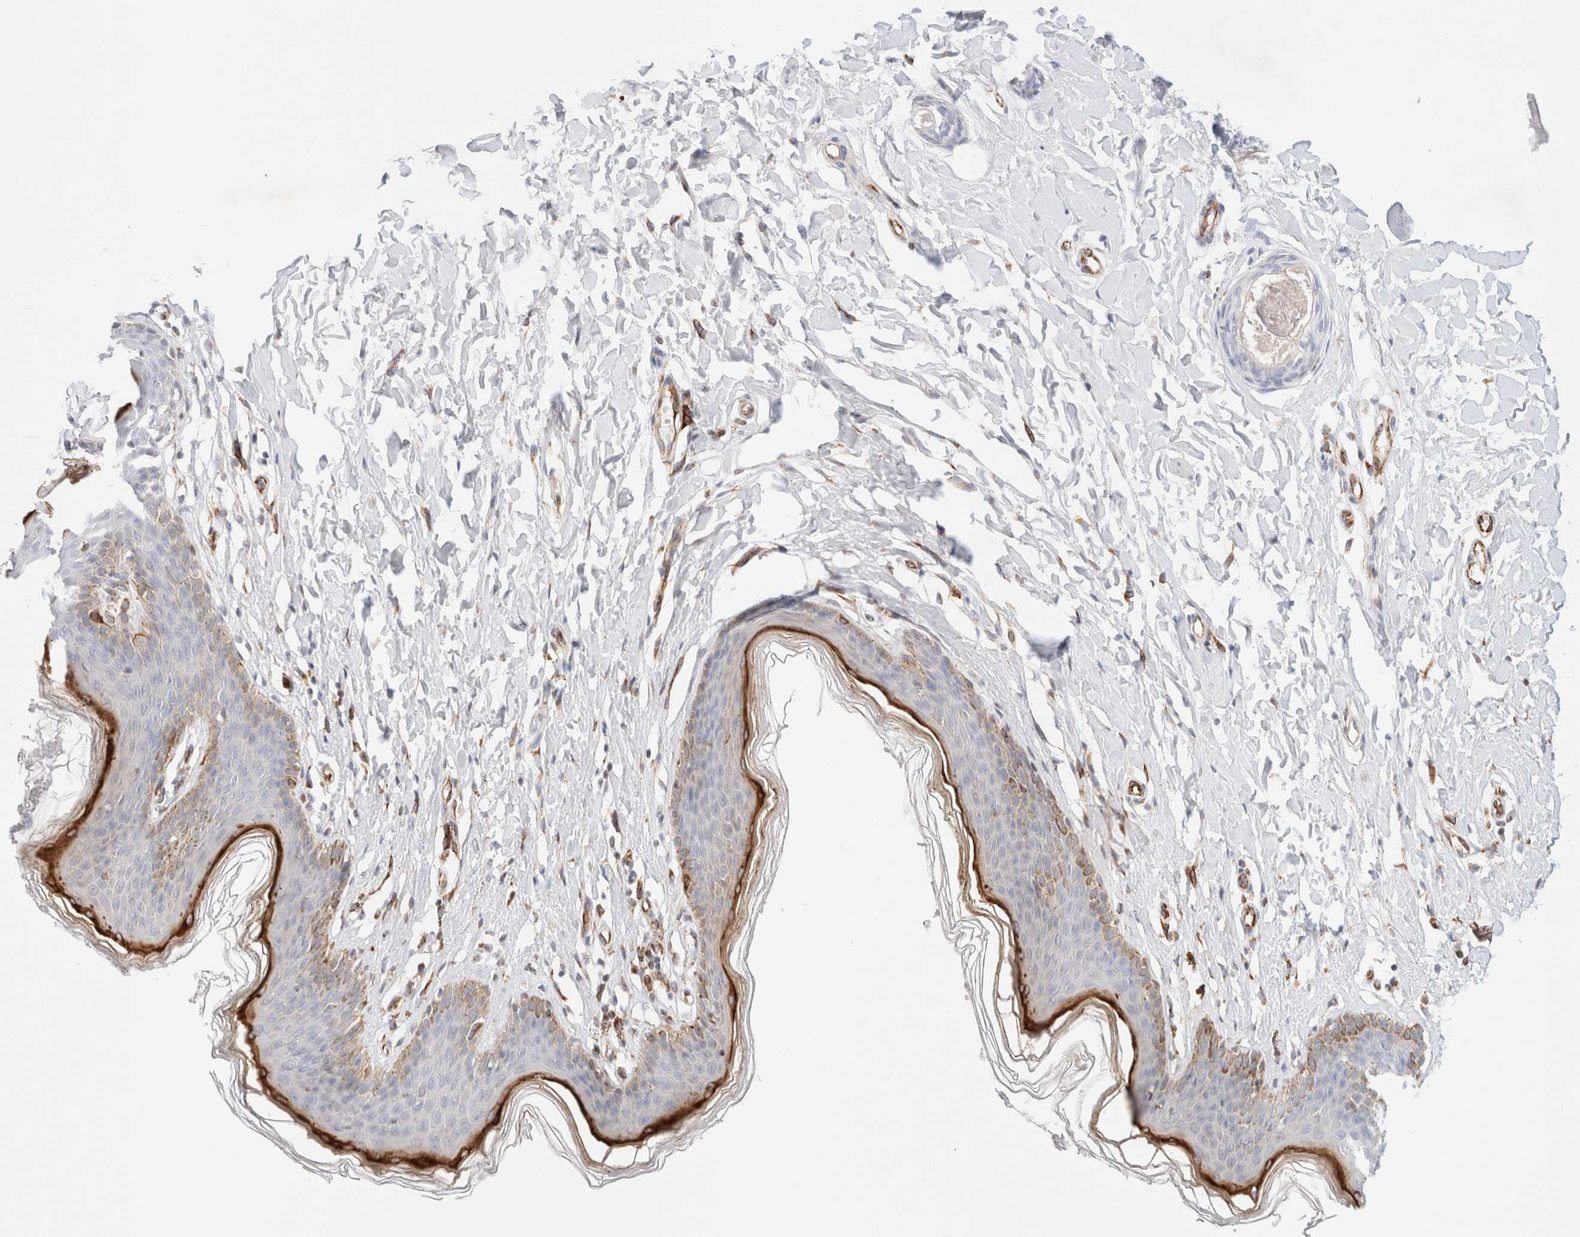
{"staining": {"intensity": "moderate", "quantity": "<25%", "location": "cytoplasmic/membranous"}, "tissue": "skin", "cell_type": "Epidermal cells", "image_type": "normal", "snomed": [{"axis": "morphology", "description": "Normal tissue, NOS"}, {"axis": "topography", "description": "Vulva"}], "caption": "Immunohistochemistry (IHC) histopathology image of unremarkable skin: human skin stained using immunohistochemistry reveals low levels of moderate protein expression localized specifically in the cytoplasmic/membranous of epidermal cells, appearing as a cytoplasmic/membranous brown color.", "gene": "SLC25A48", "patient": {"sex": "female", "age": 66}}